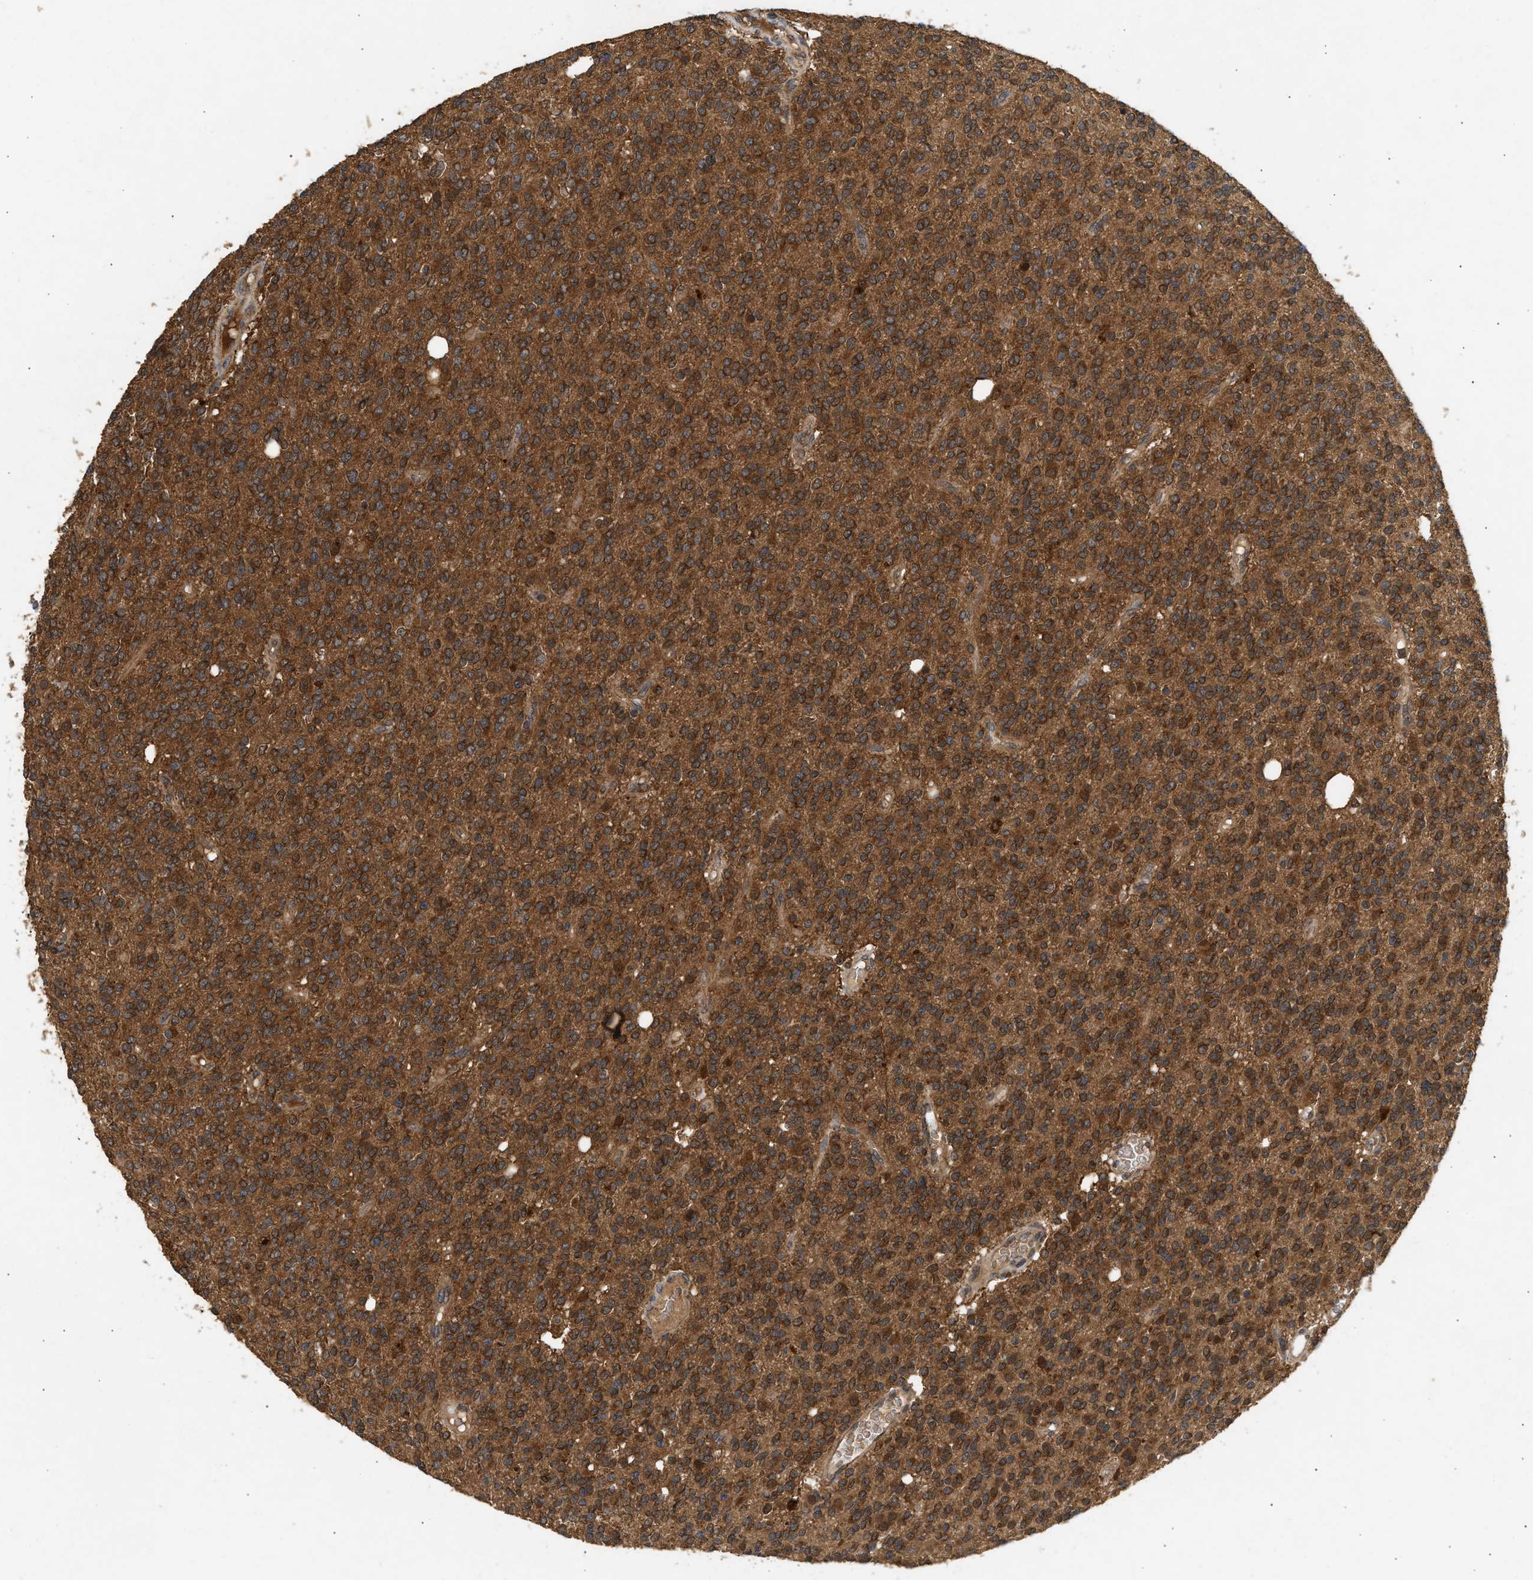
{"staining": {"intensity": "strong", "quantity": ">75%", "location": "cytoplasmic/membranous"}, "tissue": "glioma", "cell_type": "Tumor cells", "image_type": "cancer", "snomed": [{"axis": "morphology", "description": "Glioma, malignant, High grade"}, {"axis": "topography", "description": "Brain"}], "caption": "This is a micrograph of immunohistochemistry staining of high-grade glioma (malignant), which shows strong staining in the cytoplasmic/membranous of tumor cells.", "gene": "FITM1", "patient": {"sex": "male", "age": 34}}